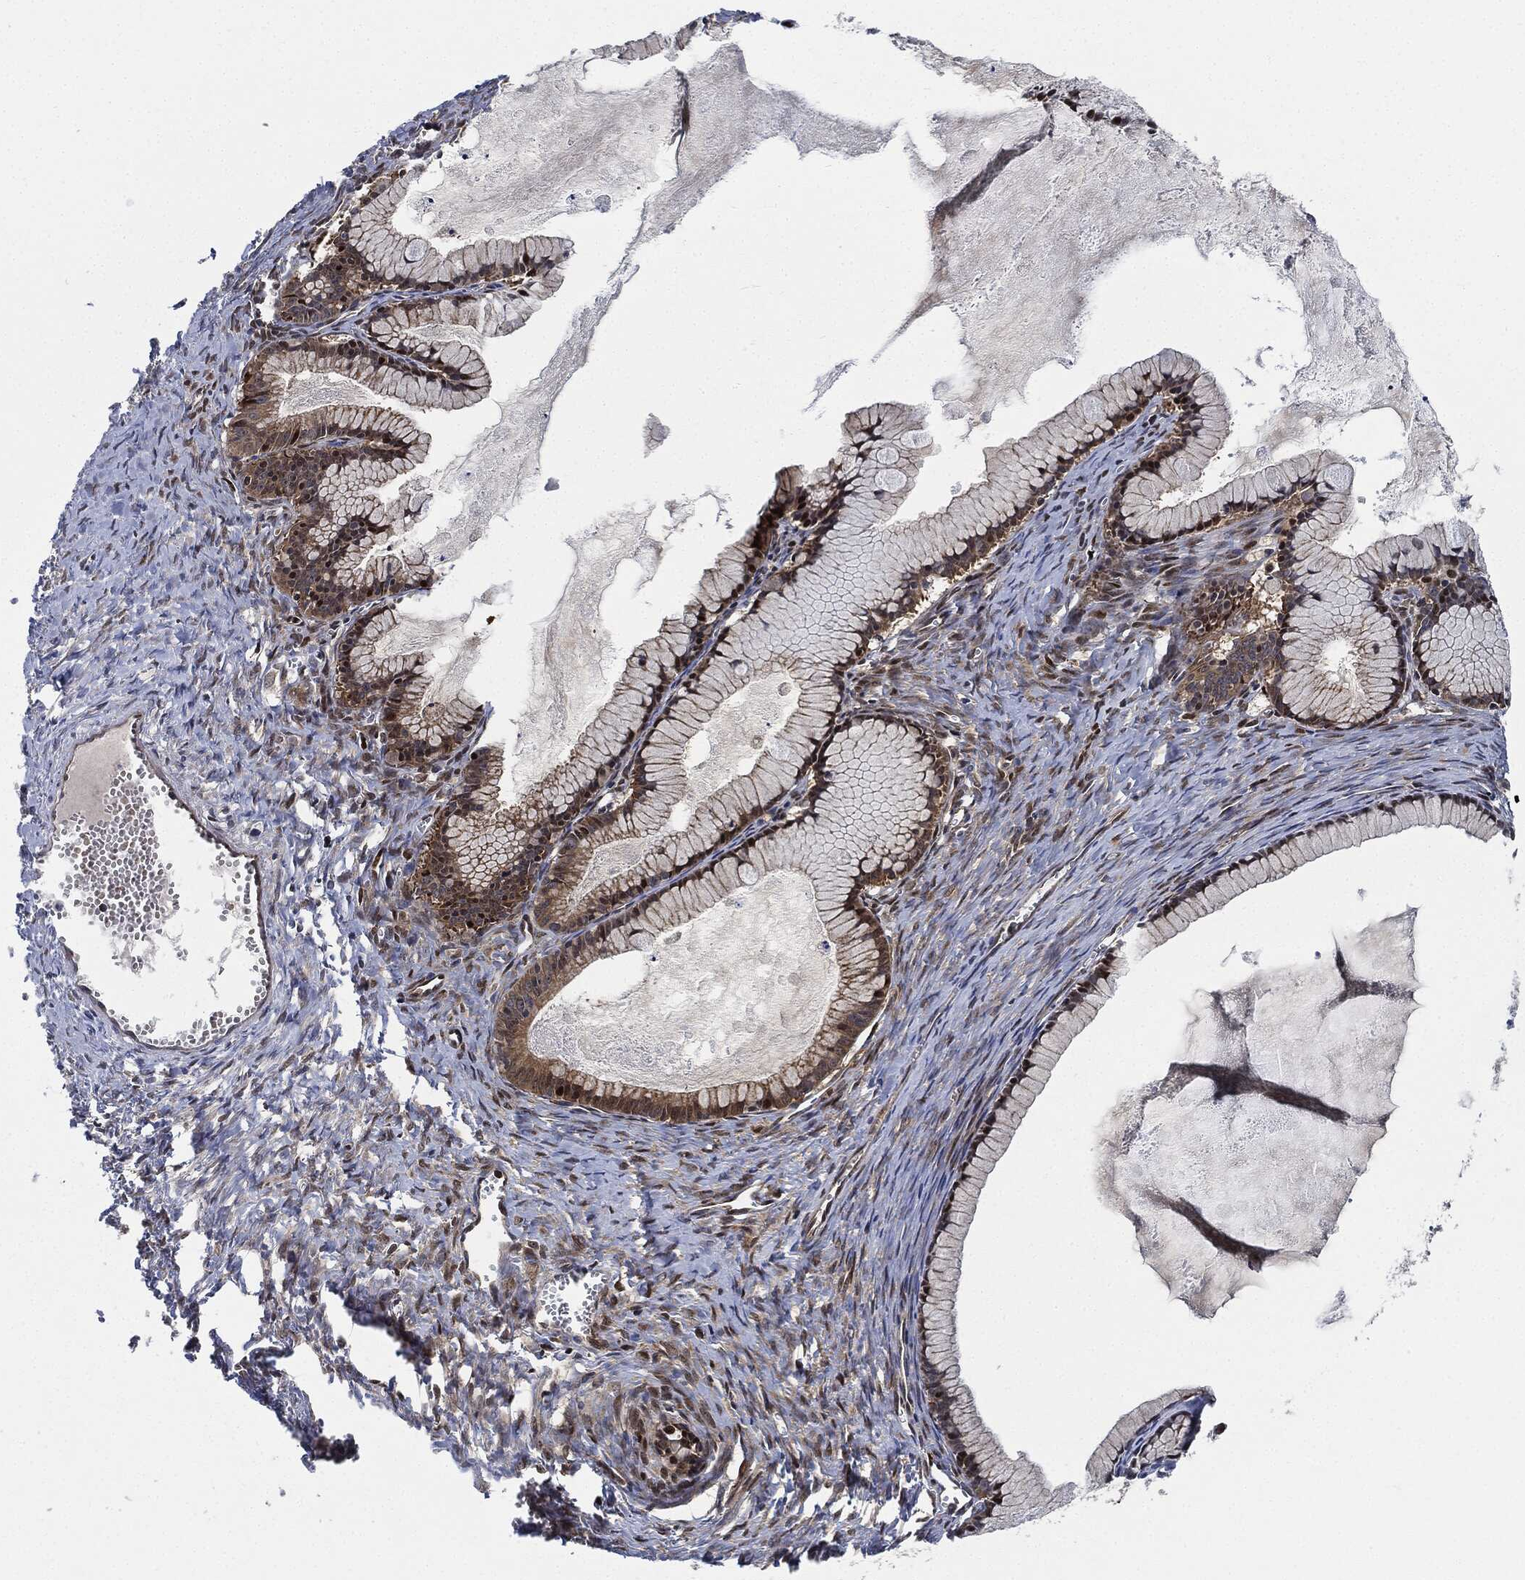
{"staining": {"intensity": "weak", "quantity": "25%-75%", "location": "cytoplasmic/membranous"}, "tissue": "ovarian cancer", "cell_type": "Tumor cells", "image_type": "cancer", "snomed": [{"axis": "morphology", "description": "Cystadenocarcinoma, mucinous, NOS"}, {"axis": "topography", "description": "Ovary"}], "caption": "There is low levels of weak cytoplasmic/membranous positivity in tumor cells of ovarian cancer, as demonstrated by immunohistochemical staining (brown color).", "gene": "RNASEL", "patient": {"sex": "female", "age": 41}}